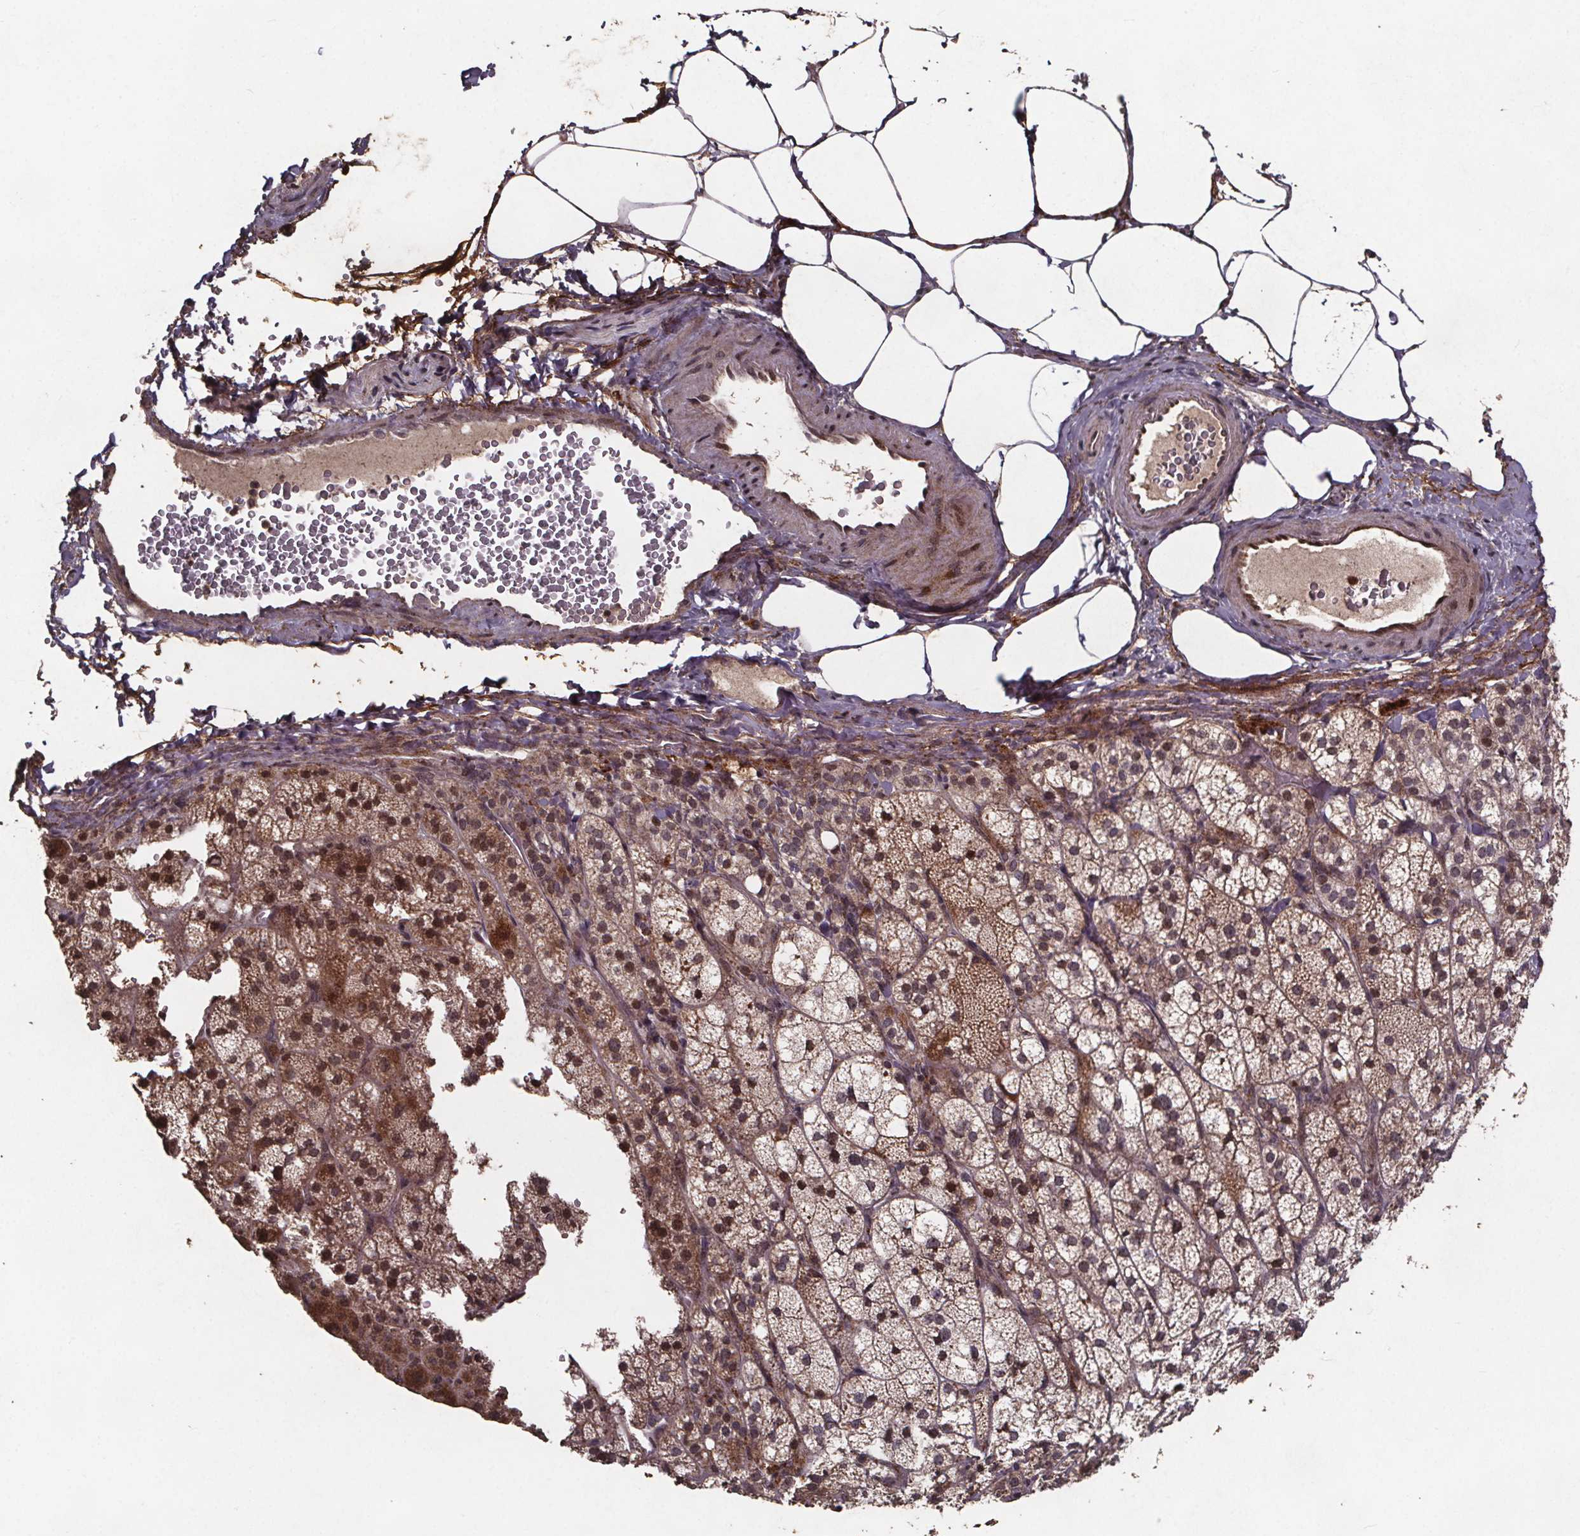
{"staining": {"intensity": "moderate", "quantity": ">75%", "location": "cytoplasmic/membranous,nuclear"}, "tissue": "adrenal gland", "cell_type": "Glandular cells", "image_type": "normal", "snomed": [{"axis": "morphology", "description": "Normal tissue, NOS"}, {"axis": "topography", "description": "Adrenal gland"}], "caption": "Moderate cytoplasmic/membranous,nuclear positivity for a protein is seen in approximately >75% of glandular cells of benign adrenal gland using immunohistochemistry (IHC).", "gene": "GPX3", "patient": {"sex": "female", "age": 60}}